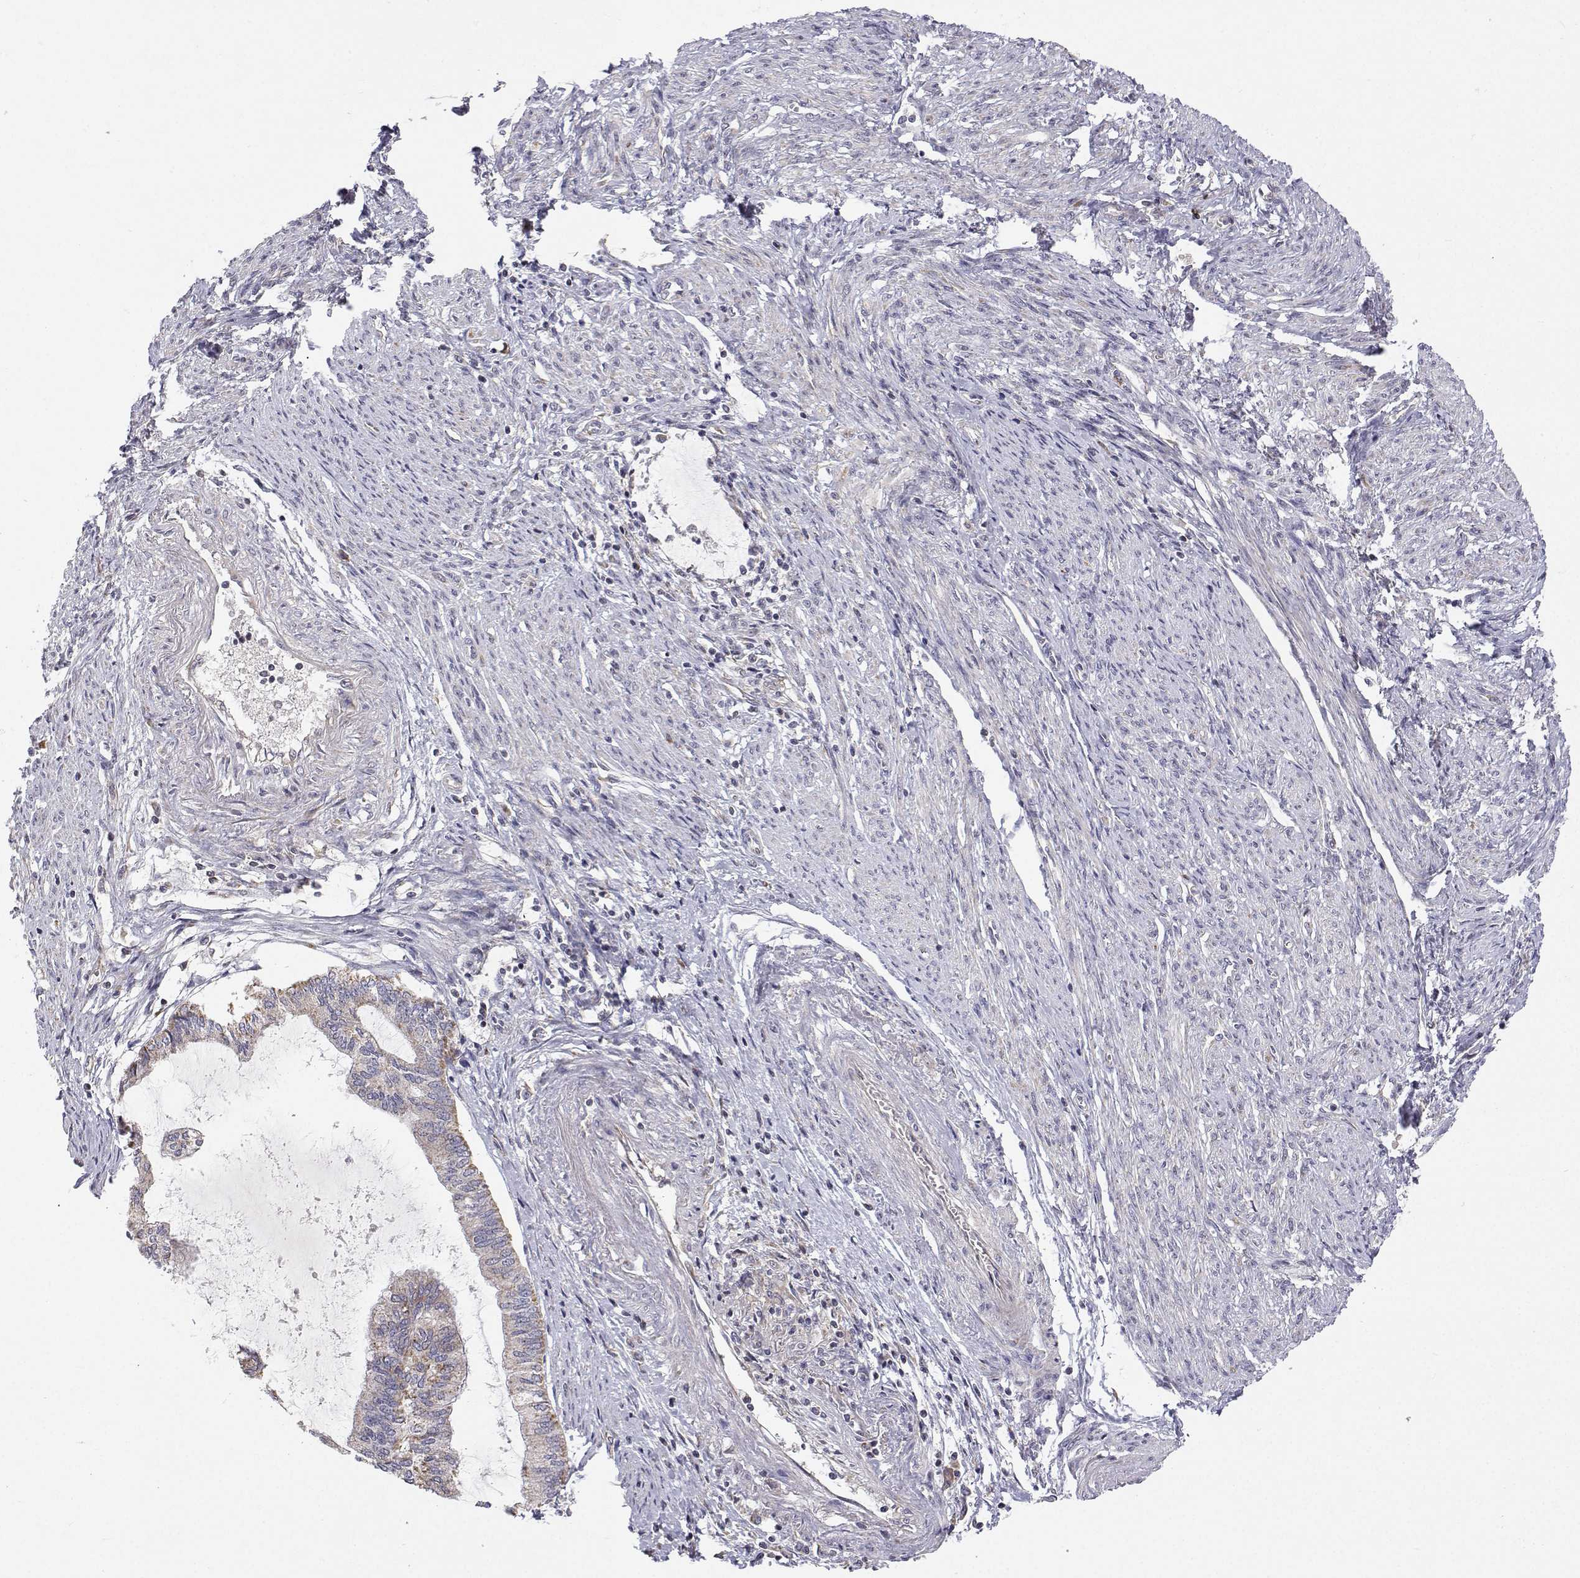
{"staining": {"intensity": "moderate", "quantity": "25%-75%", "location": "cytoplasmic/membranous"}, "tissue": "endometrial cancer", "cell_type": "Tumor cells", "image_type": "cancer", "snomed": [{"axis": "morphology", "description": "Adenocarcinoma, NOS"}, {"axis": "topography", "description": "Endometrium"}], "caption": "Endometrial adenocarcinoma tissue shows moderate cytoplasmic/membranous positivity in approximately 25%-75% of tumor cells", "gene": "MRPL3", "patient": {"sex": "female", "age": 86}}